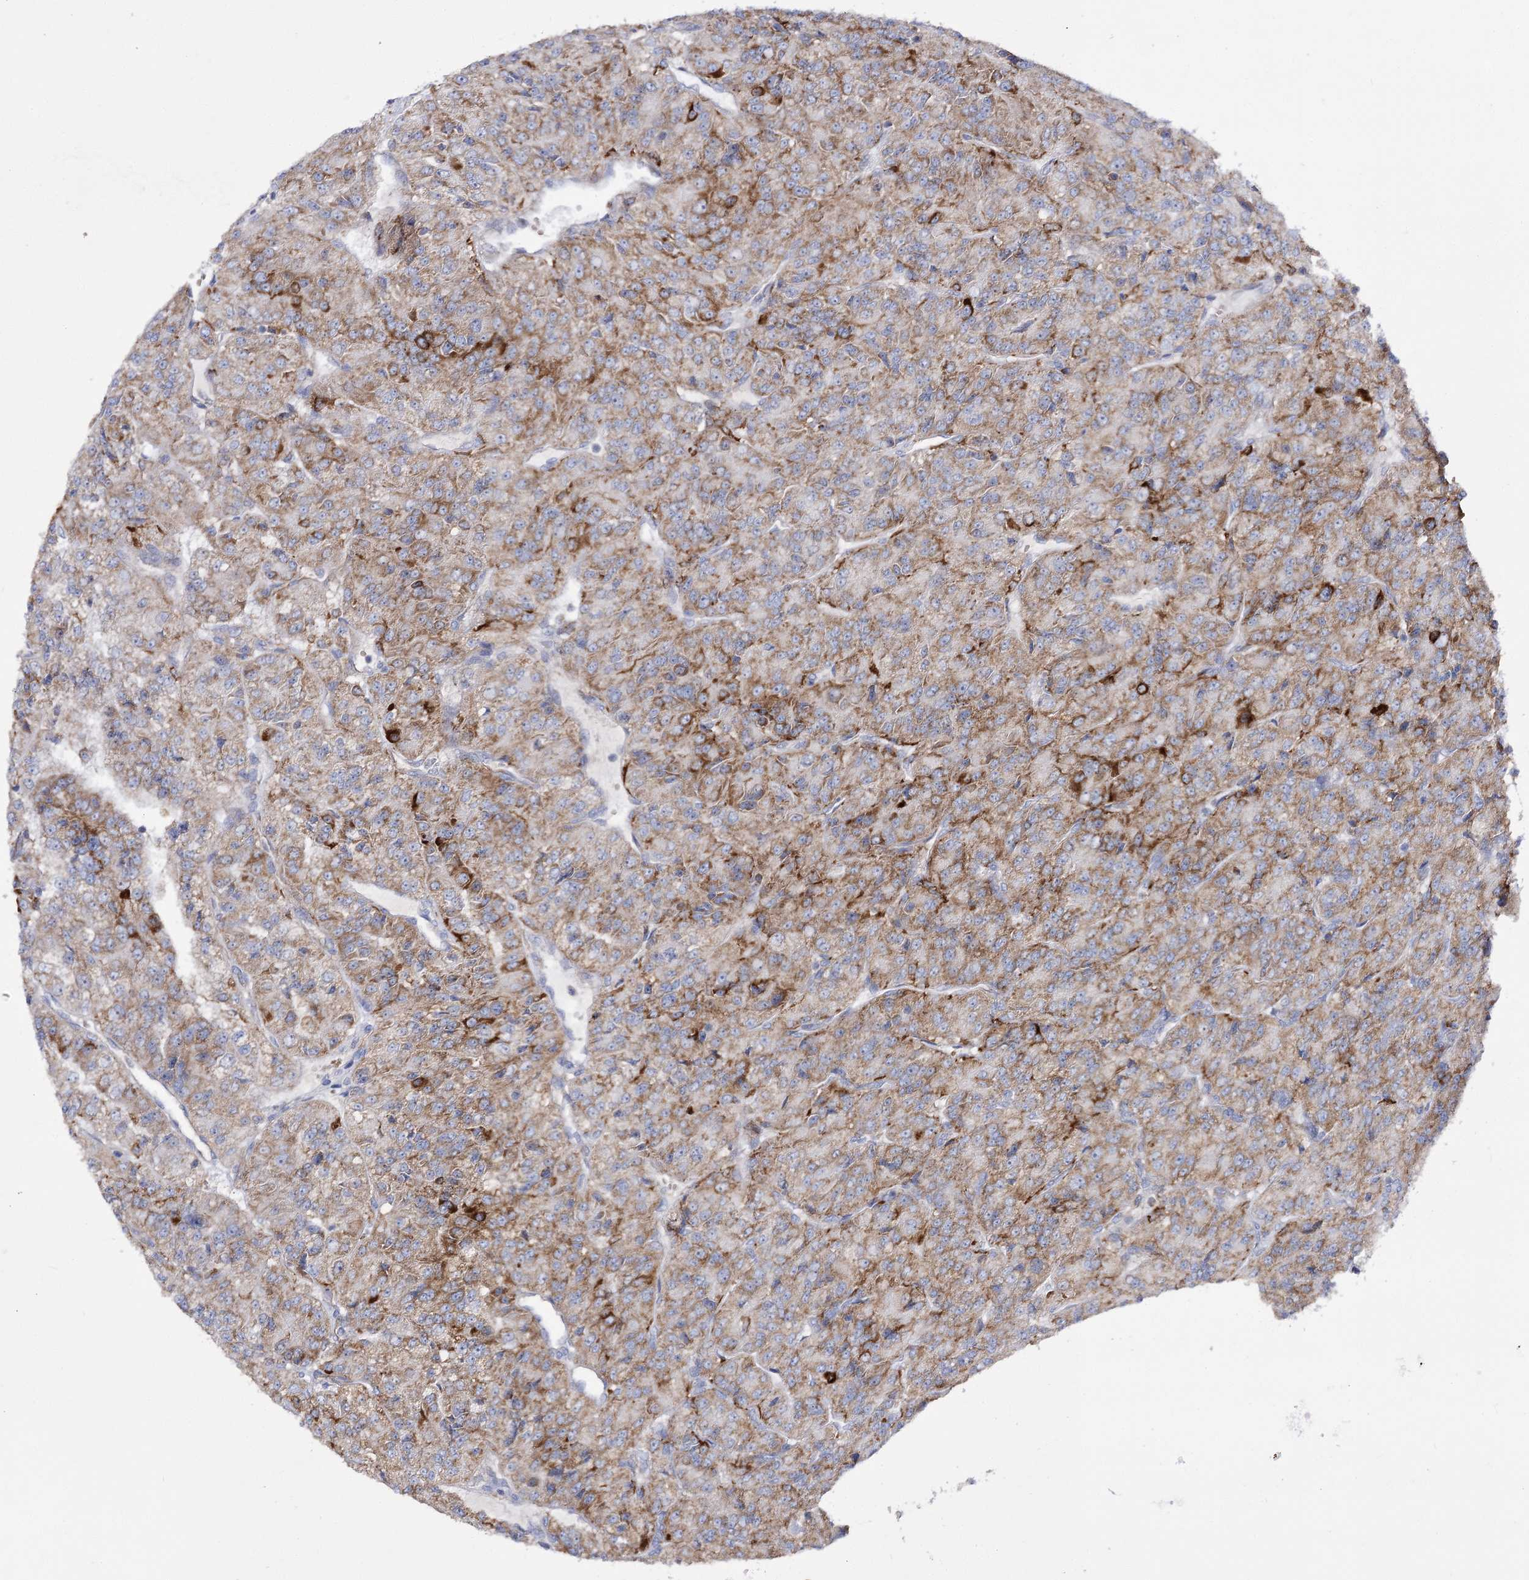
{"staining": {"intensity": "moderate", "quantity": ">75%", "location": "cytoplasmic/membranous"}, "tissue": "renal cancer", "cell_type": "Tumor cells", "image_type": "cancer", "snomed": [{"axis": "morphology", "description": "Adenocarcinoma, NOS"}, {"axis": "topography", "description": "Kidney"}], "caption": "Immunohistochemical staining of adenocarcinoma (renal) reveals moderate cytoplasmic/membranous protein expression in about >75% of tumor cells.", "gene": "COX15", "patient": {"sex": "female", "age": 63}}